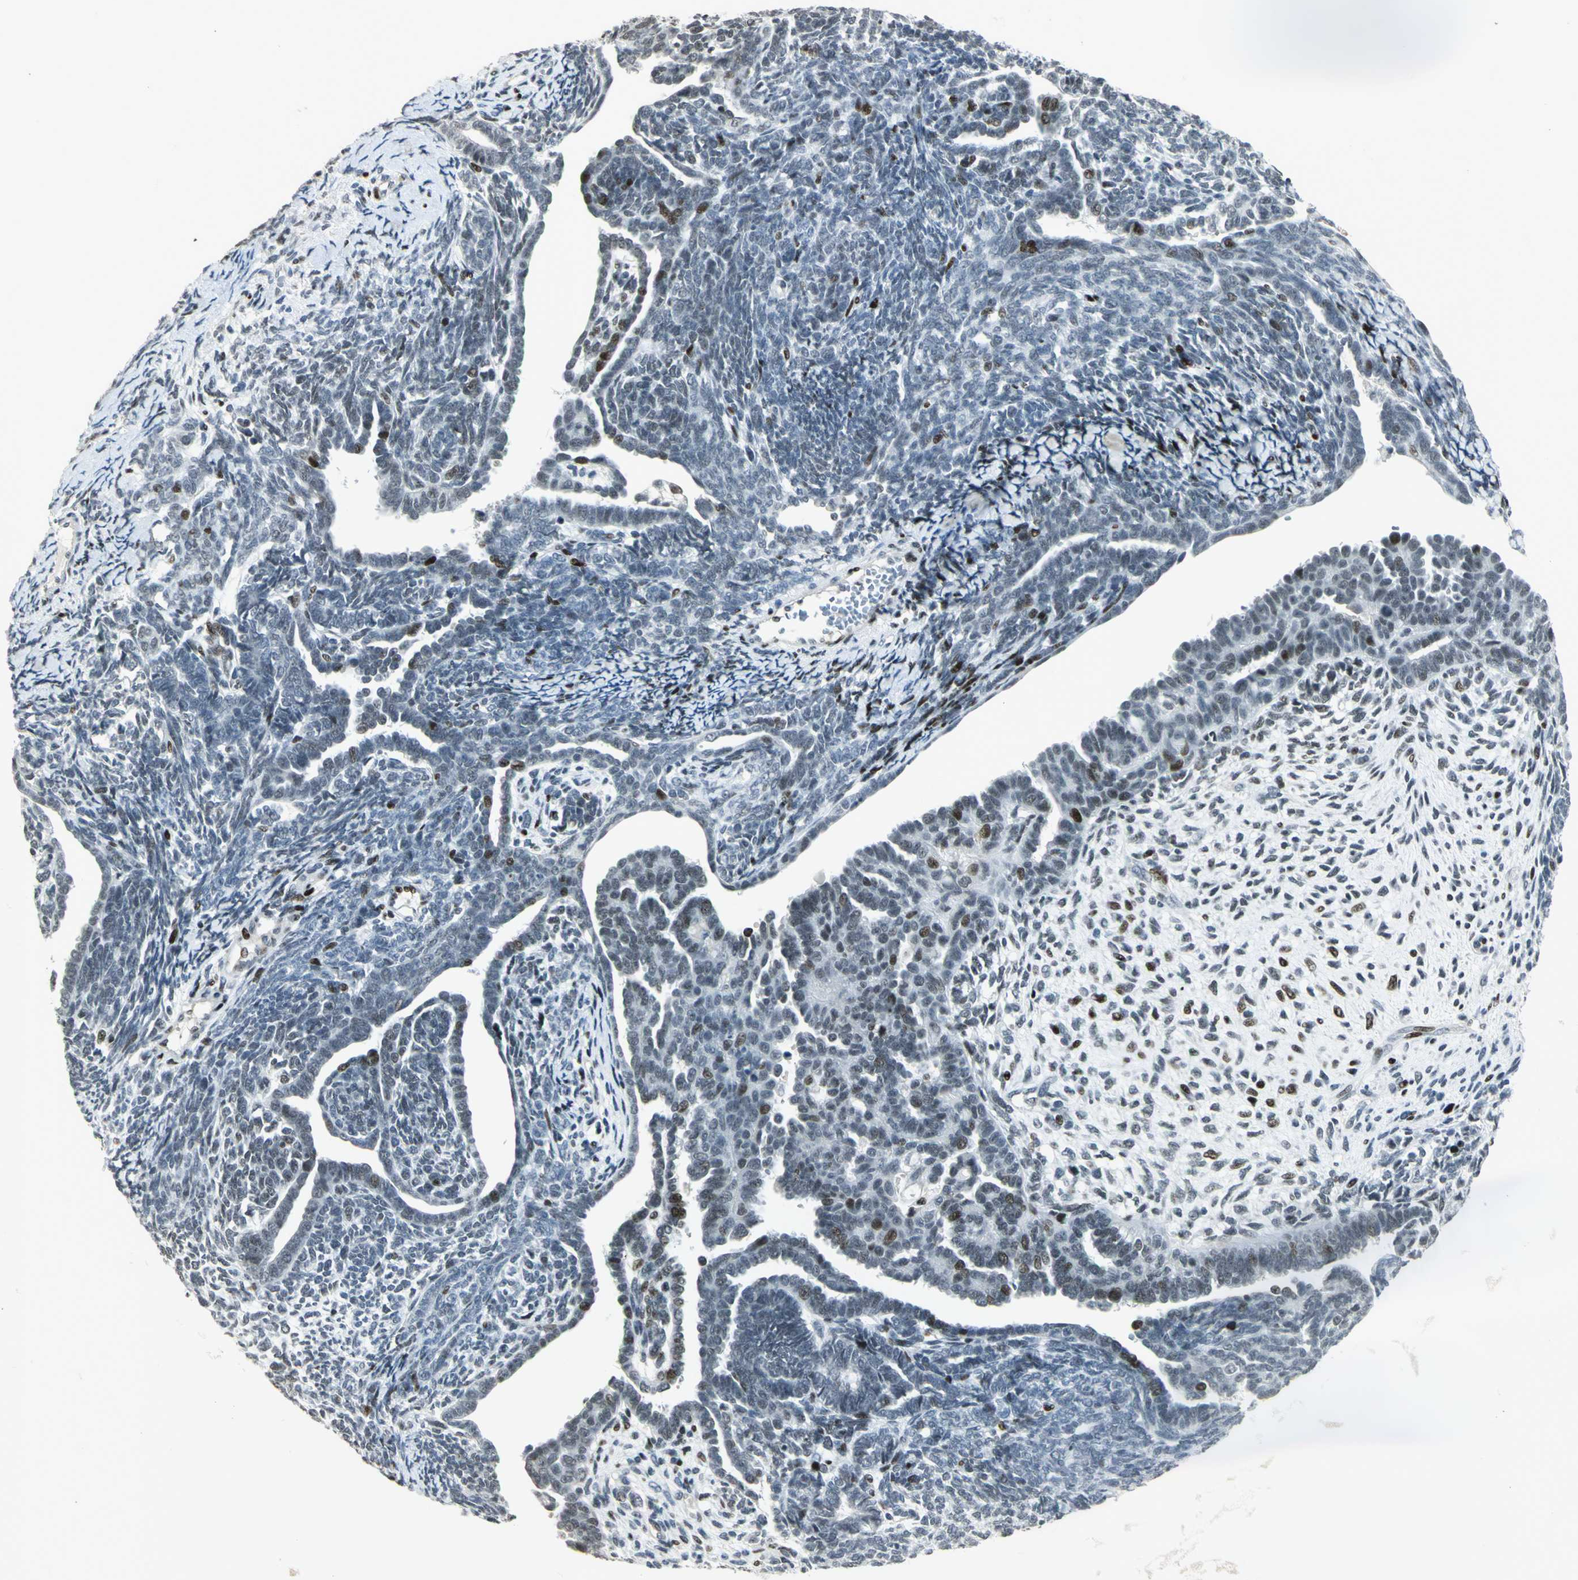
{"staining": {"intensity": "strong", "quantity": "<25%", "location": "nuclear"}, "tissue": "endometrial cancer", "cell_type": "Tumor cells", "image_type": "cancer", "snomed": [{"axis": "morphology", "description": "Neoplasm, malignant, NOS"}, {"axis": "topography", "description": "Endometrium"}], "caption": "Tumor cells exhibit strong nuclear staining in approximately <25% of cells in endometrial cancer (neoplasm (malignant)).", "gene": "KDM1A", "patient": {"sex": "female", "age": 74}}